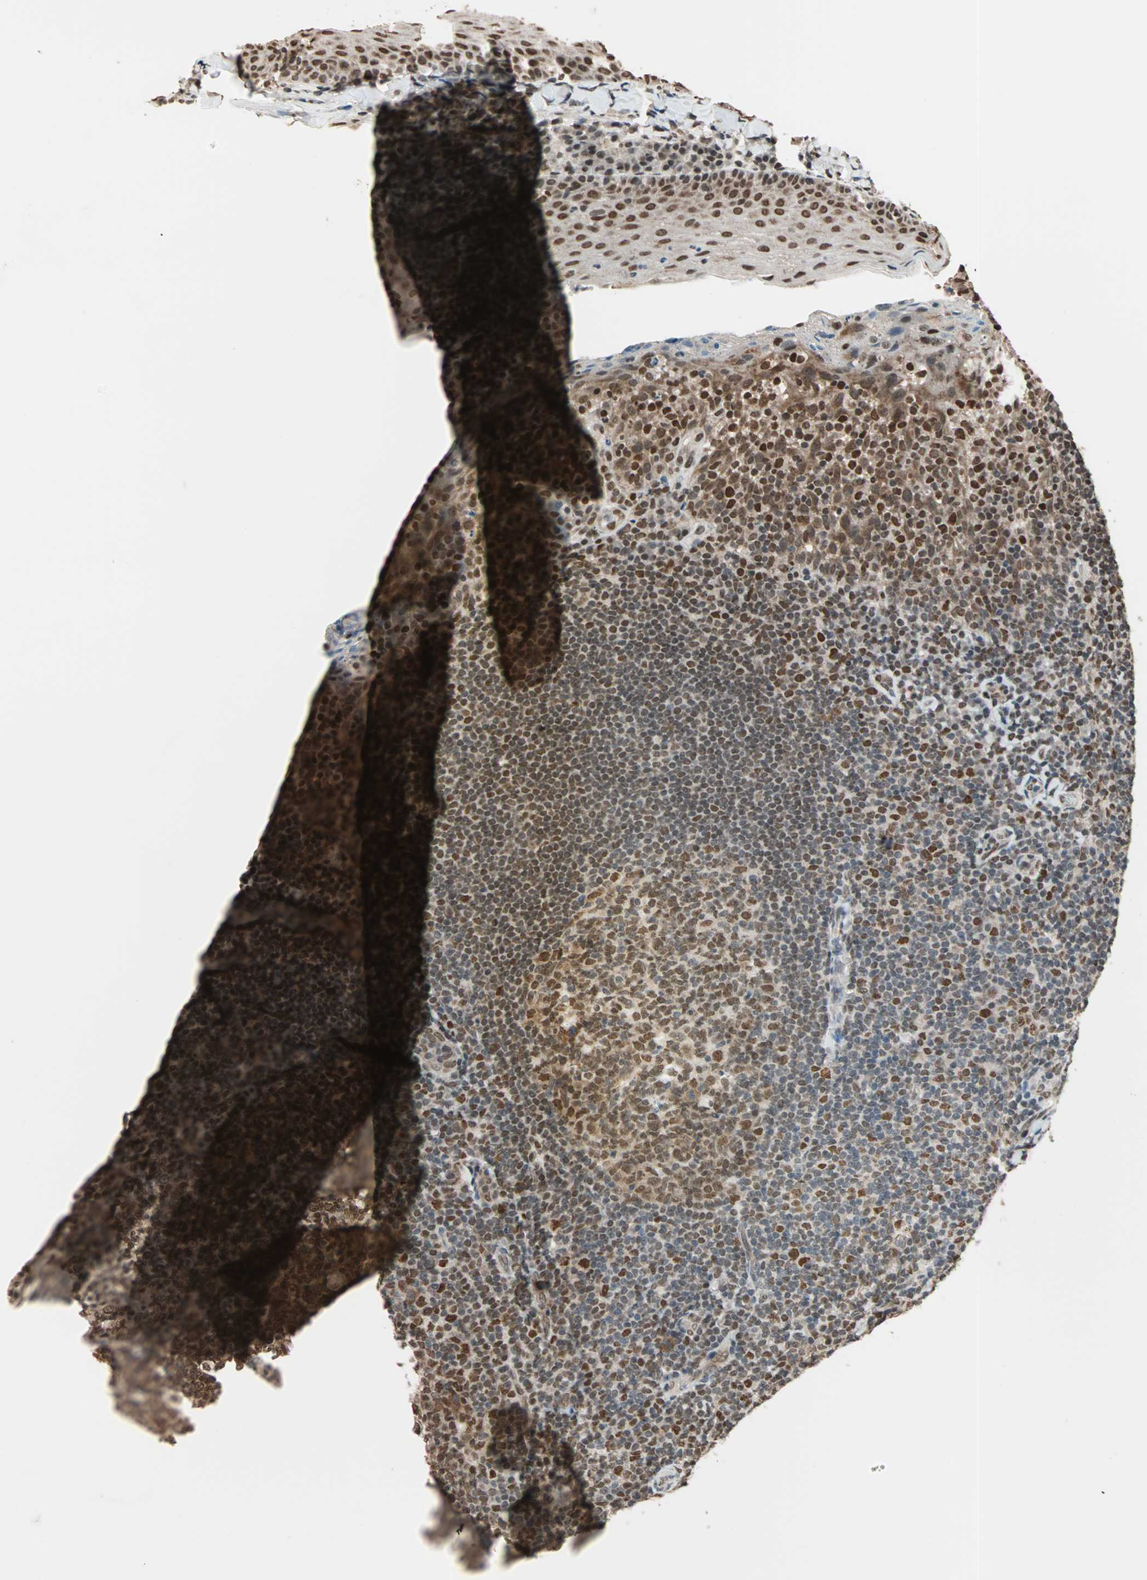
{"staining": {"intensity": "strong", "quantity": ">75%", "location": "nuclear"}, "tissue": "tonsil", "cell_type": "Germinal center cells", "image_type": "normal", "snomed": [{"axis": "morphology", "description": "Normal tissue, NOS"}, {"axis": "topography", "description": "Tonsil"}], "caption": "A photomicrograph of tonsil stained for a protein demonstrates strong nuclear brown staining in germinal center cells. The protein is stained brown, and the nuclei are stained in blue (DAB IHC with brightfield microscopy, high magnification).", "gene": "DAZAP1", "patient": {"sex": "male", "age": 17}}